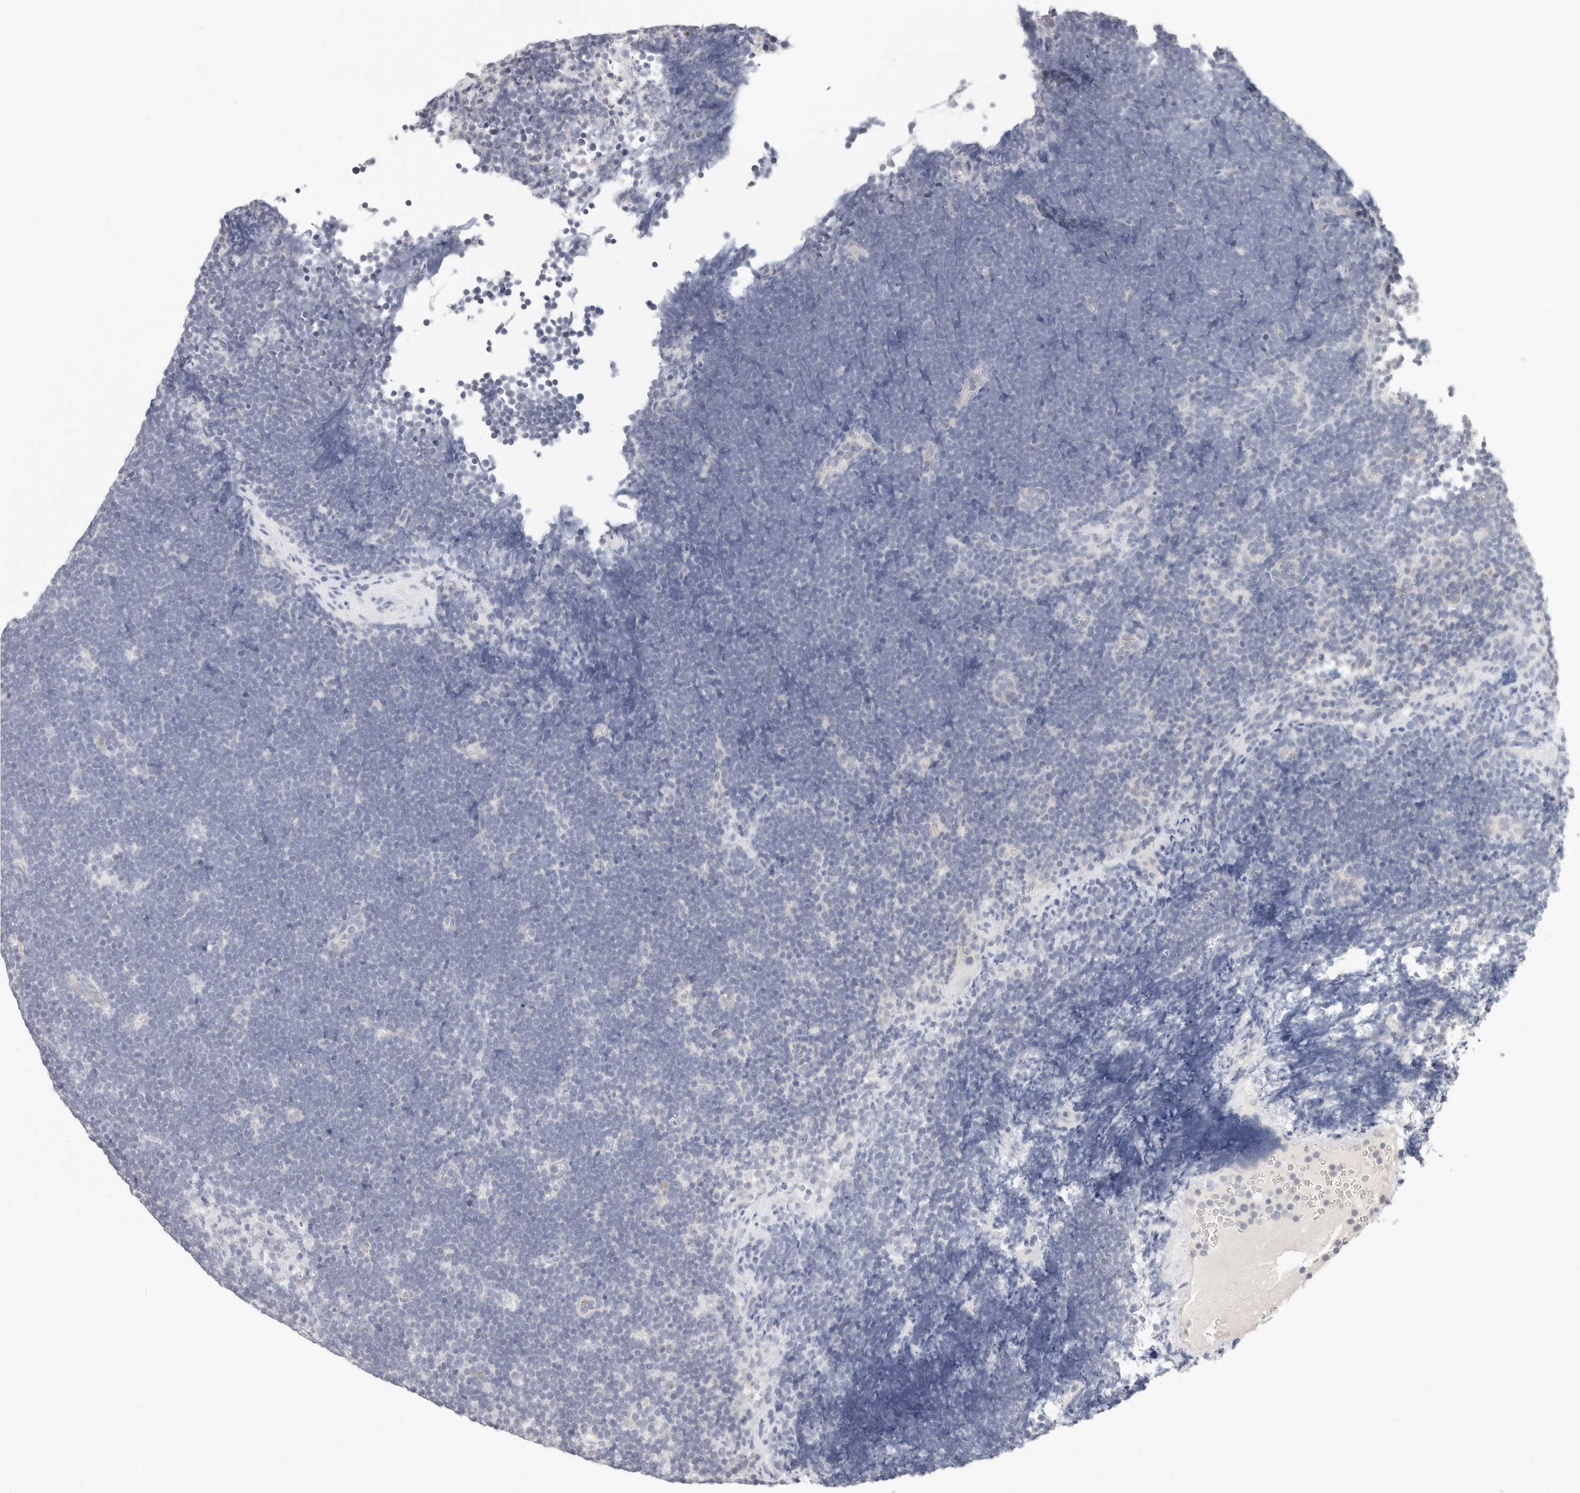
{"staining": {"intensity": "negative", "quantity": "none", "location": "none"}, "tissue": "lymphoma", "cell_type": "Tumor cells", "image_type": "cancer", "snomed": [{"axis": "morphology", "description": "Malignant lymphoma, non-Hodgkin's type, High grade"}, {"axis": "topography", "description": "Lymph node"}], "caption": "Lymphoma was stained to show a protein in brown. There is no significant expression in tumor cells.", "gene": "ASCL1", "patient": {"sex": "male", "age": 13}}